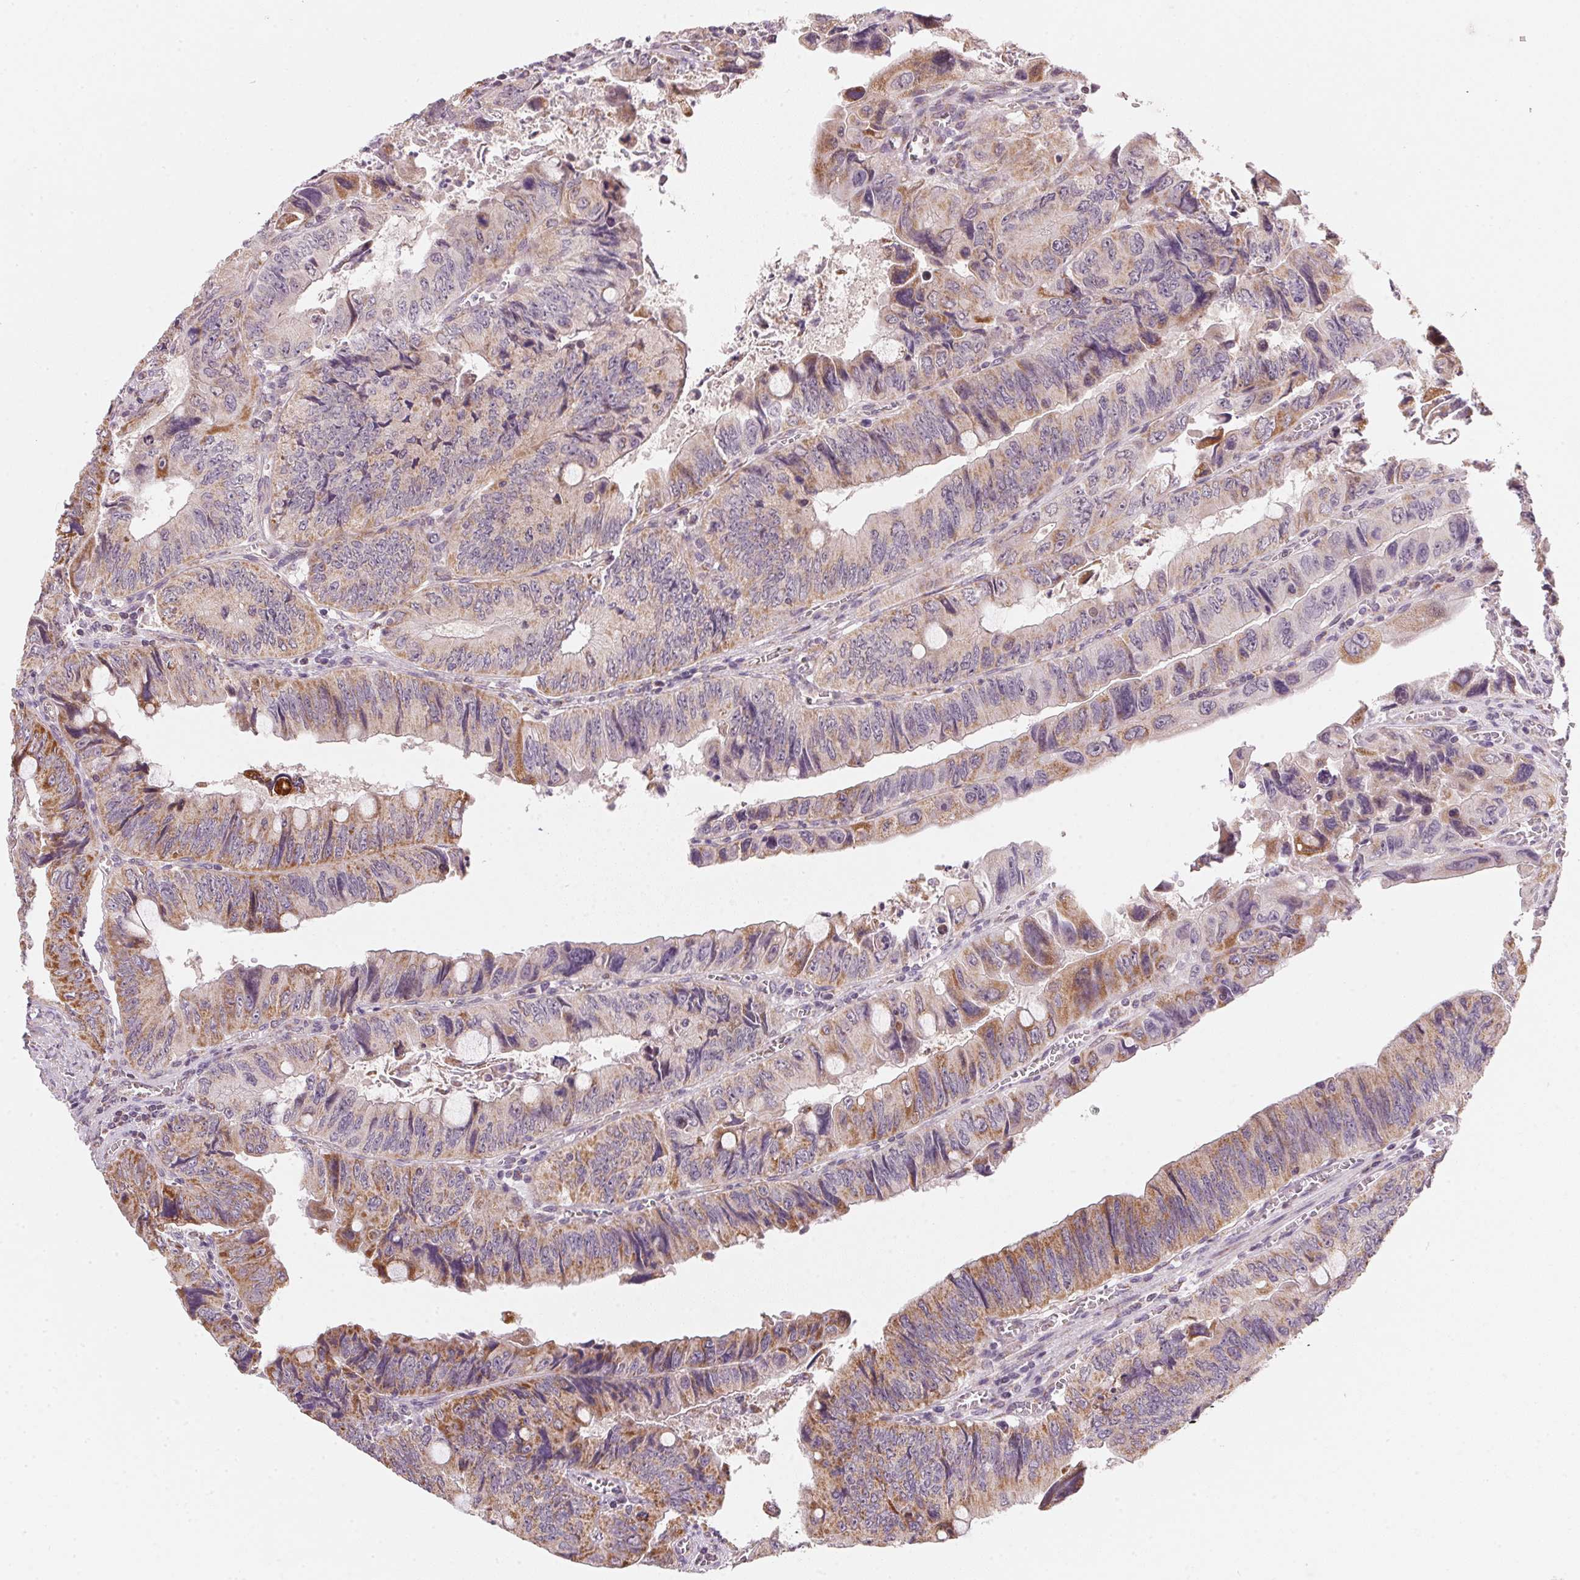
{"staining": {"intensity": "moderate", "quantity": ">75%", "location": "cytoplasmic/membranous"}, "tissue": "colorectal cancer", "cell_type": "Tumor cells", "image_type": "cancer", "snomed": [{"axis": "morphology", "description": "Adenocarcinoma, NOS"}, {"axis": "topography", "description": "Colon"}], "caption": "Moderate cytoplasmic/membranous expression for a protein is present in approximately >75% of tumor cells of colorectal adenocarcinoma using immunohistochemistry (IHC).", "gene": "COQ7", "patient": {"sex": "female", "age": 84}}